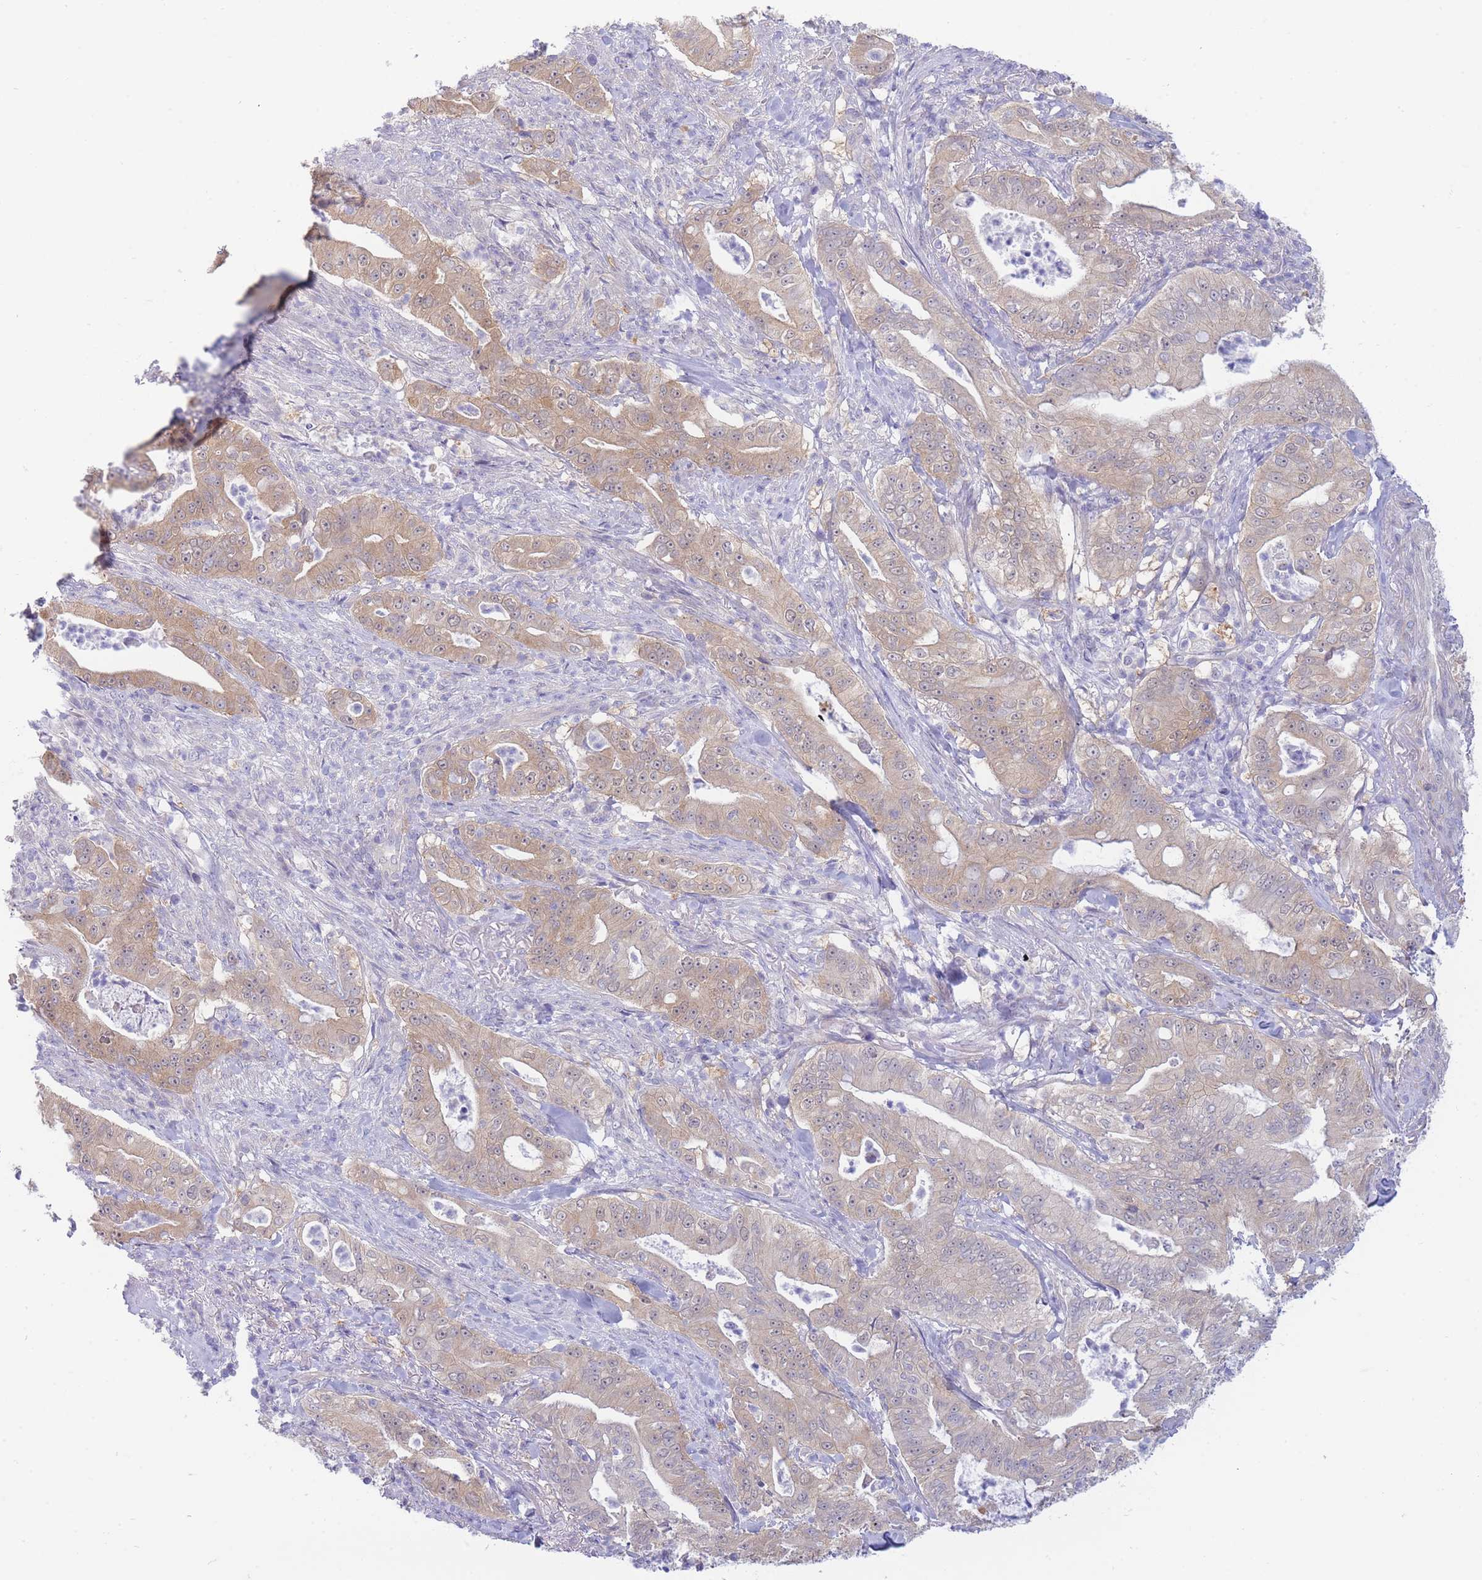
{"staining": {"intensity": "moderate", "quantity": "25%-75%", "location": "cytoplasmic/membranous"}, "tissue": "pancreatic cancer", "cell_type": "Tumor cells", "image_type": "cancer", "snomed": [{"axis": "morphology", "description": "Adenocarcinoma, NOS"}, {"axis": "topography", "description": "Pancreas"}], "caption": "Pancreatic adenocarcinoma stained for a protein (brown) reveals moderate cytoplasmic/membranous positive expression in approximately 25%-75% of tumor cells.", "gene": "SUGT1", "patient": {"sex": "male", "age": 71}}